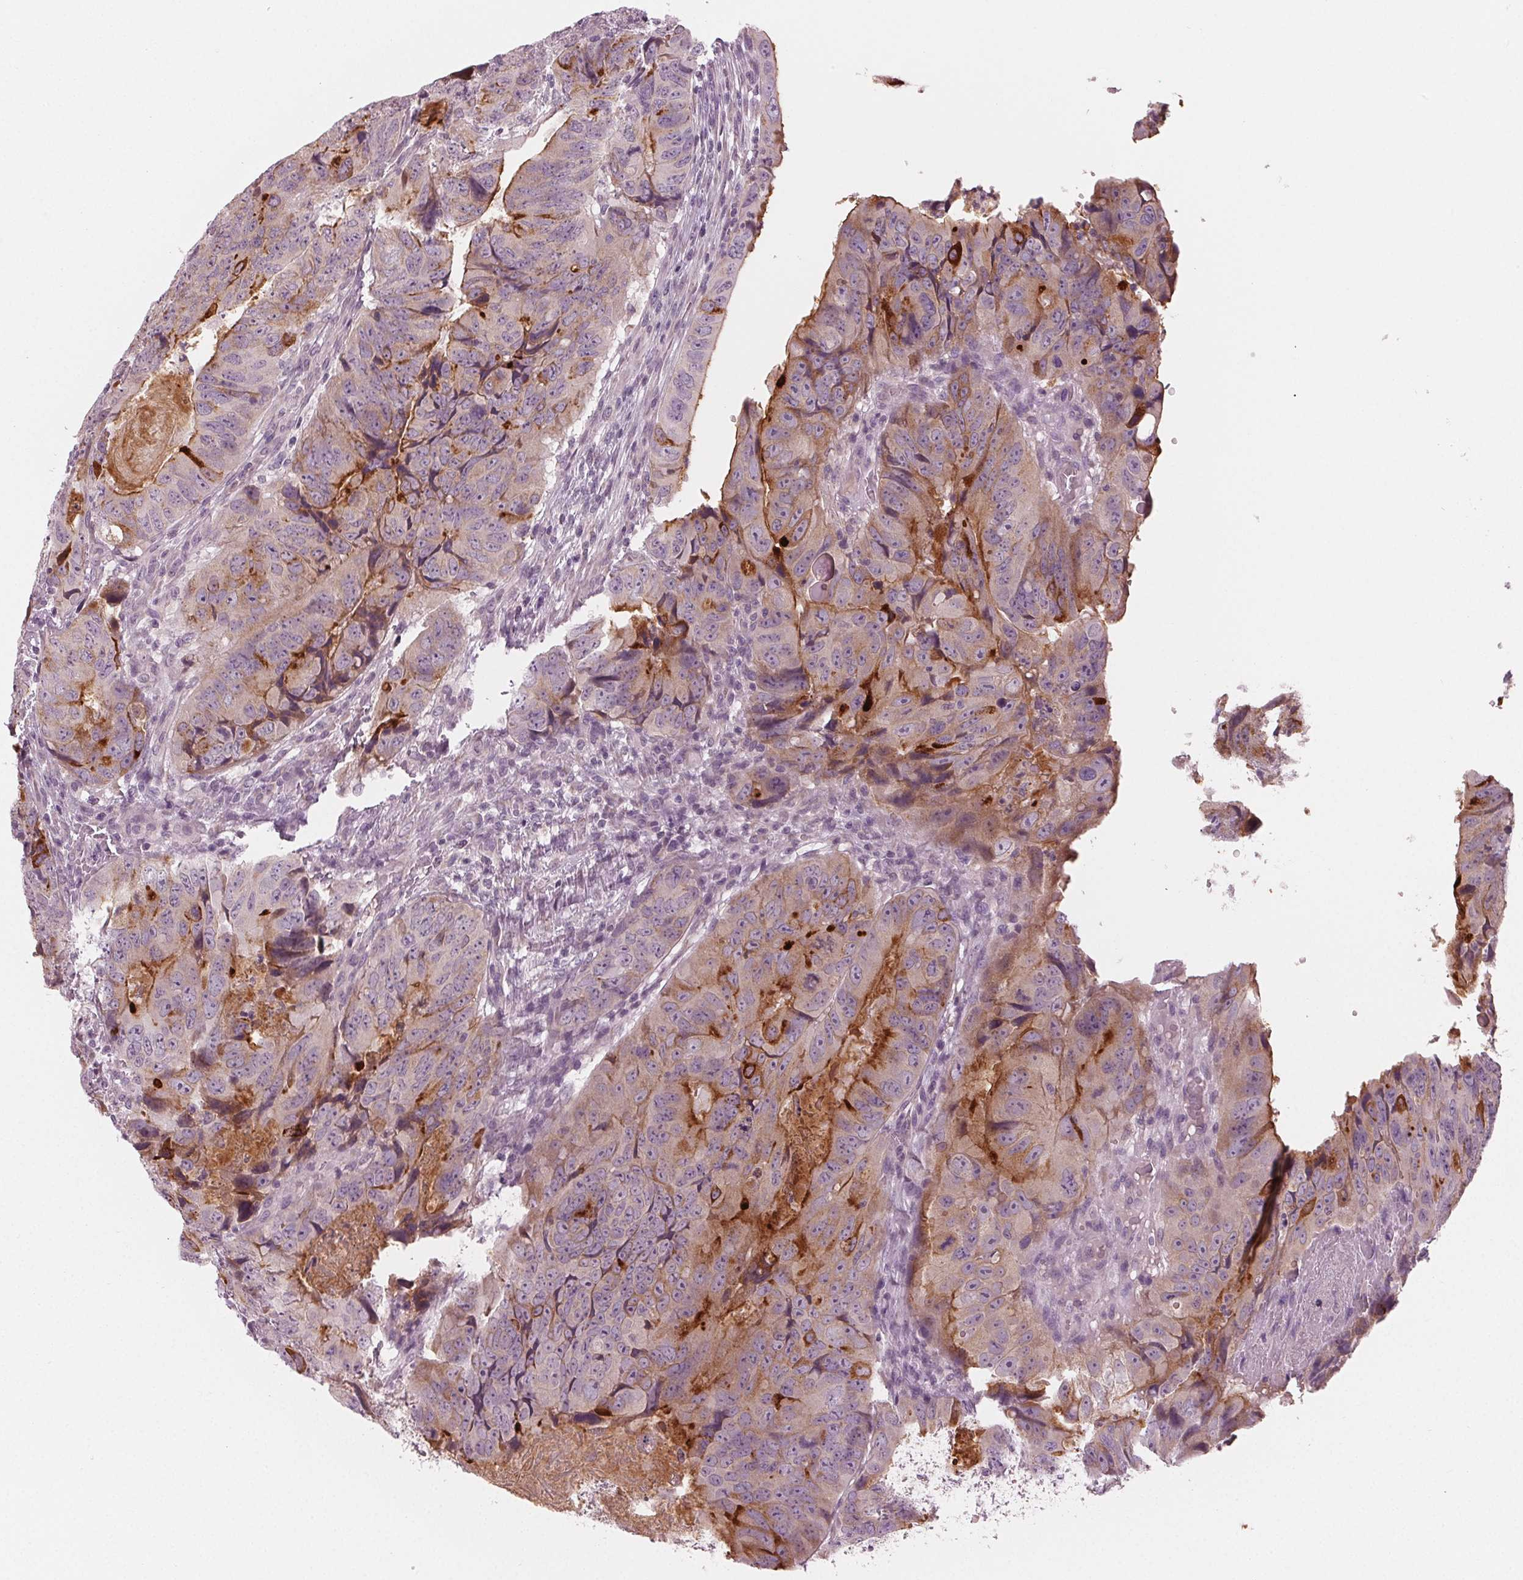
{"staining": {"intensity": "moderate", "quantity": "<25%", "location": "cytoplasmic/membranous"}, "tissue": "colorectal cancer", "cell_type": "Tumor cells", "image_type": "cancer", "snomed": [{"axis": "morphology", "description": "Adenocarcinoma, NOS"}, {"axis": "topography", "description": "Colon"}], "caption": "IHC image of human adenocarcinoma (colorectal) stained for a protein (brown), which displays low levels of moderate cytoplasmic/membranous positivity in about <25% of tumor cells.", "gene": "PRAP1", "patient": {"sex": "male", "age": 79}}